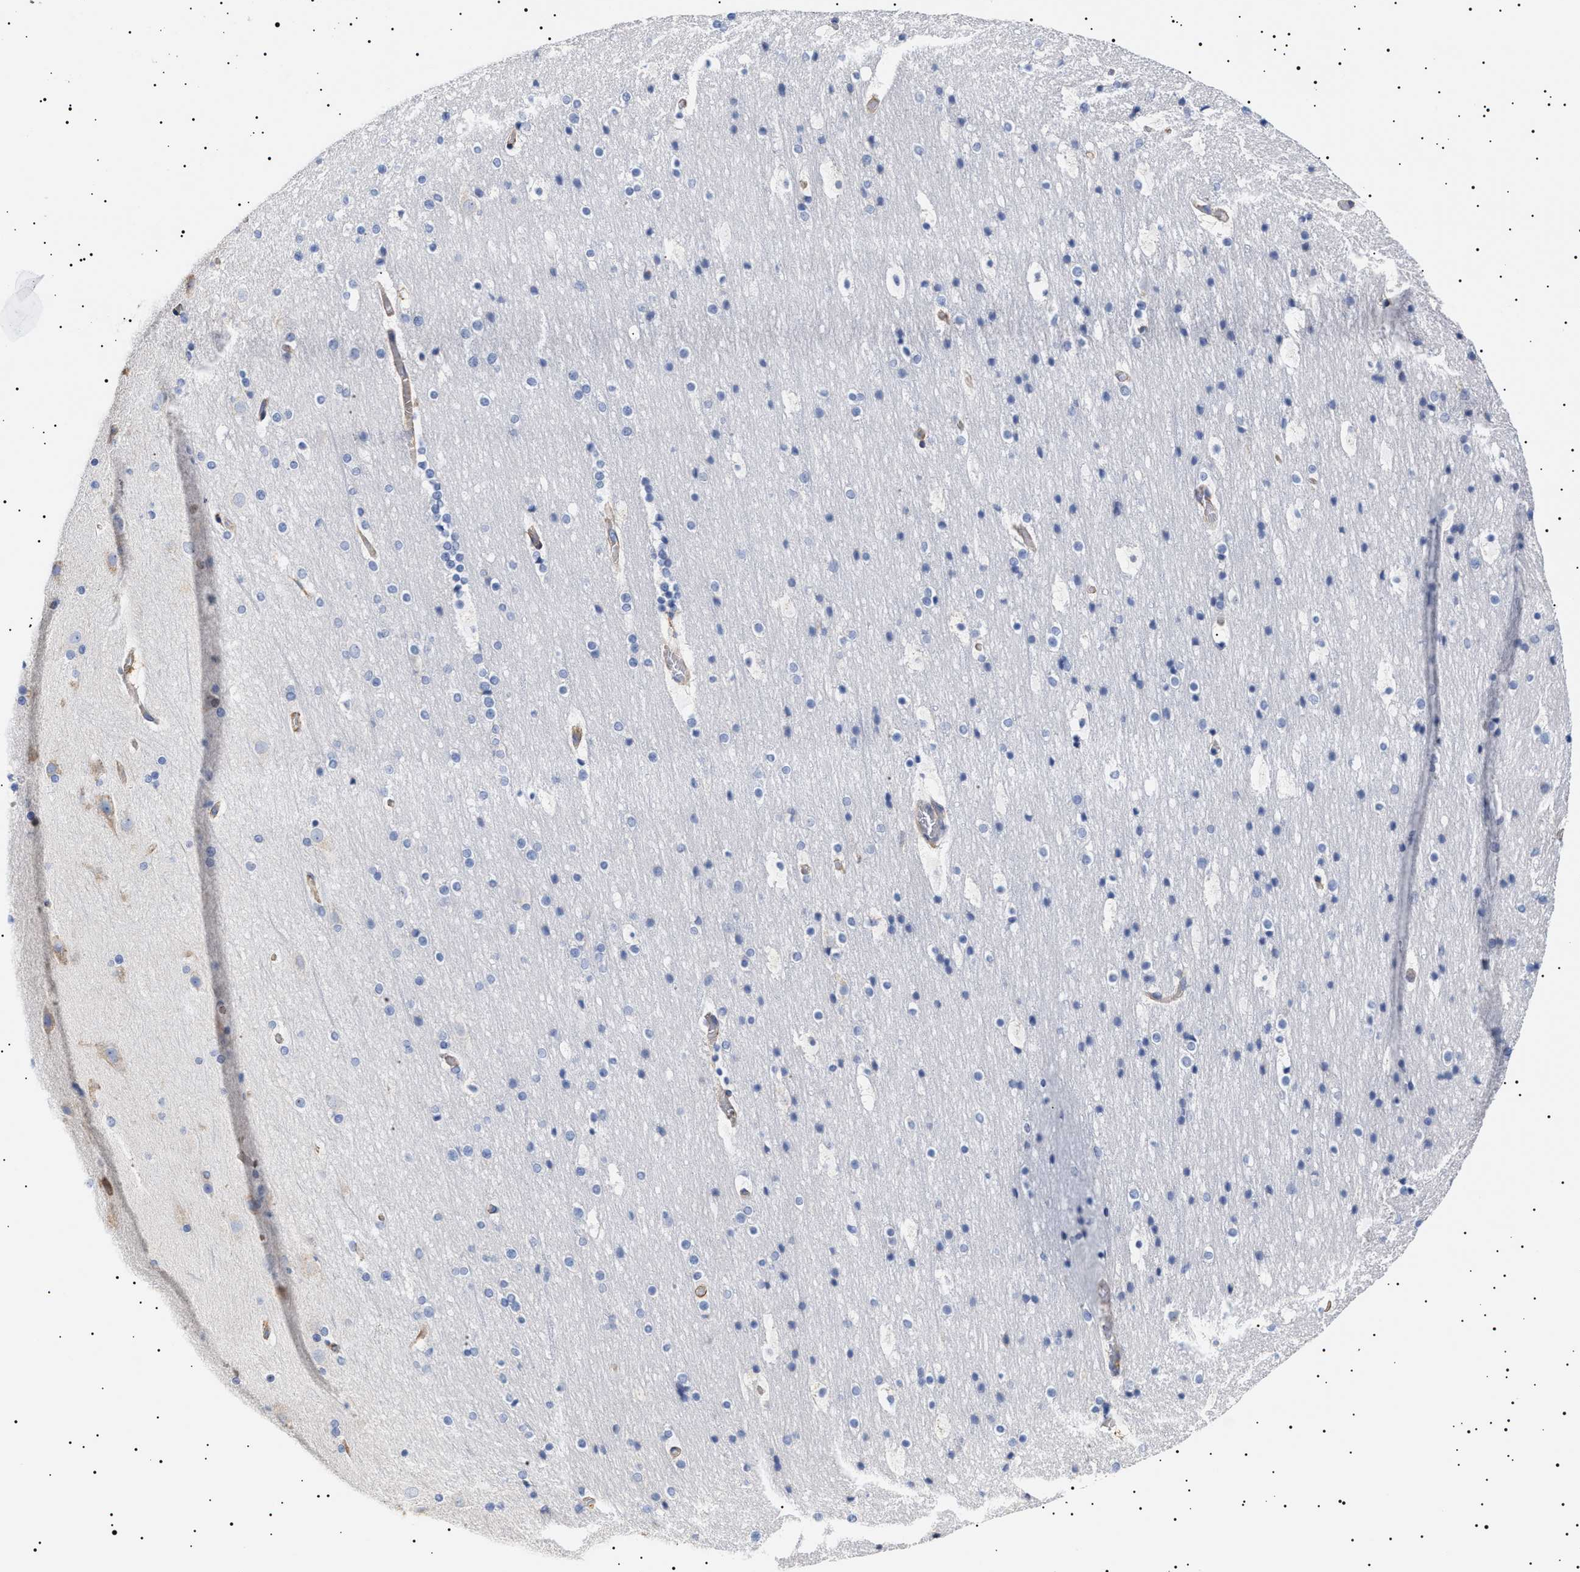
{"staining": {"intensity": "weak", "quantity": ">75%", "location": "cytoplasmic/membranous"}, "tissue": "cerebral cortex", "cell_type": "Endothelial cells", "image_type": "normal", "snomed": [{"axis": "morphology", "description": "Normal tissue, NOS"}, {"axis": "topography", "description": "Cerebral cortex"}], "caption": "Brown immunohistochemical staining in normal human cerebral cortex exhibits weak cytoplasmic/membranous expression in approximately >75% of endothelial cells. Nuclei are stained in blue.", "gene": "ERCC6L2", "patient": {"sex": "male", "age": 57}}